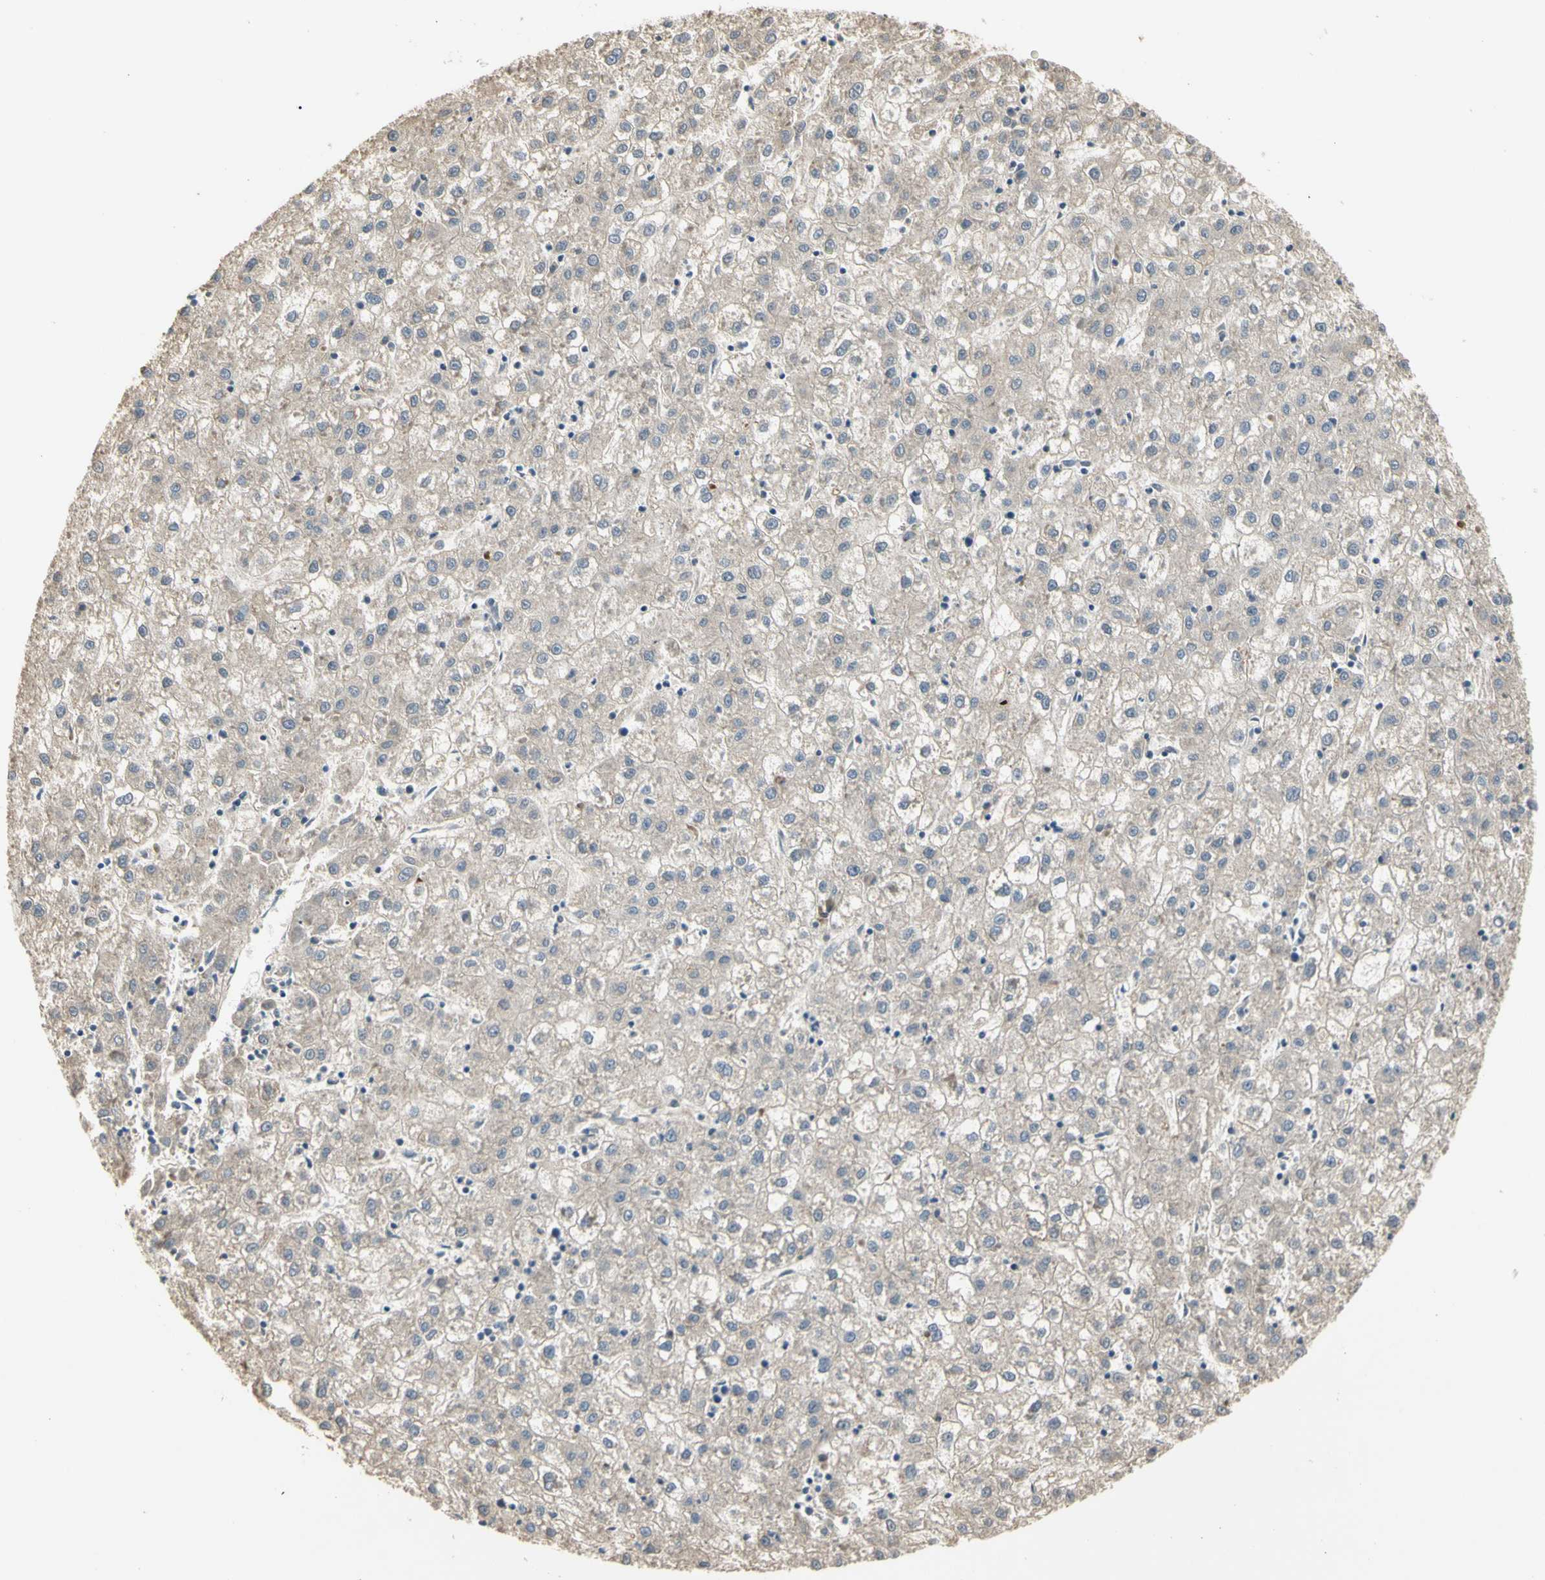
{"staining": {"intensity": "weak", "quantity": "25%-75%", "location": "cytoplasmic/membranous"}, "tissue": "liver cancer", "cell_type": "Tumor cells", "image_type": "cancer", "snomed": [{"axis": "morphology", "description": "Carcinoma, Hepatocellular, NOS"}, {"axis": "topography", "description": "Liver"}], "caption": "Hepatocellular carcinoma (liver) stained with a brown dye displays weak cytoplasmic/membranous positive staining in approximately 25%-75% of tumor cells.", "gene": "ATG4C", "patient": {"sex": "male", "age": 72}}